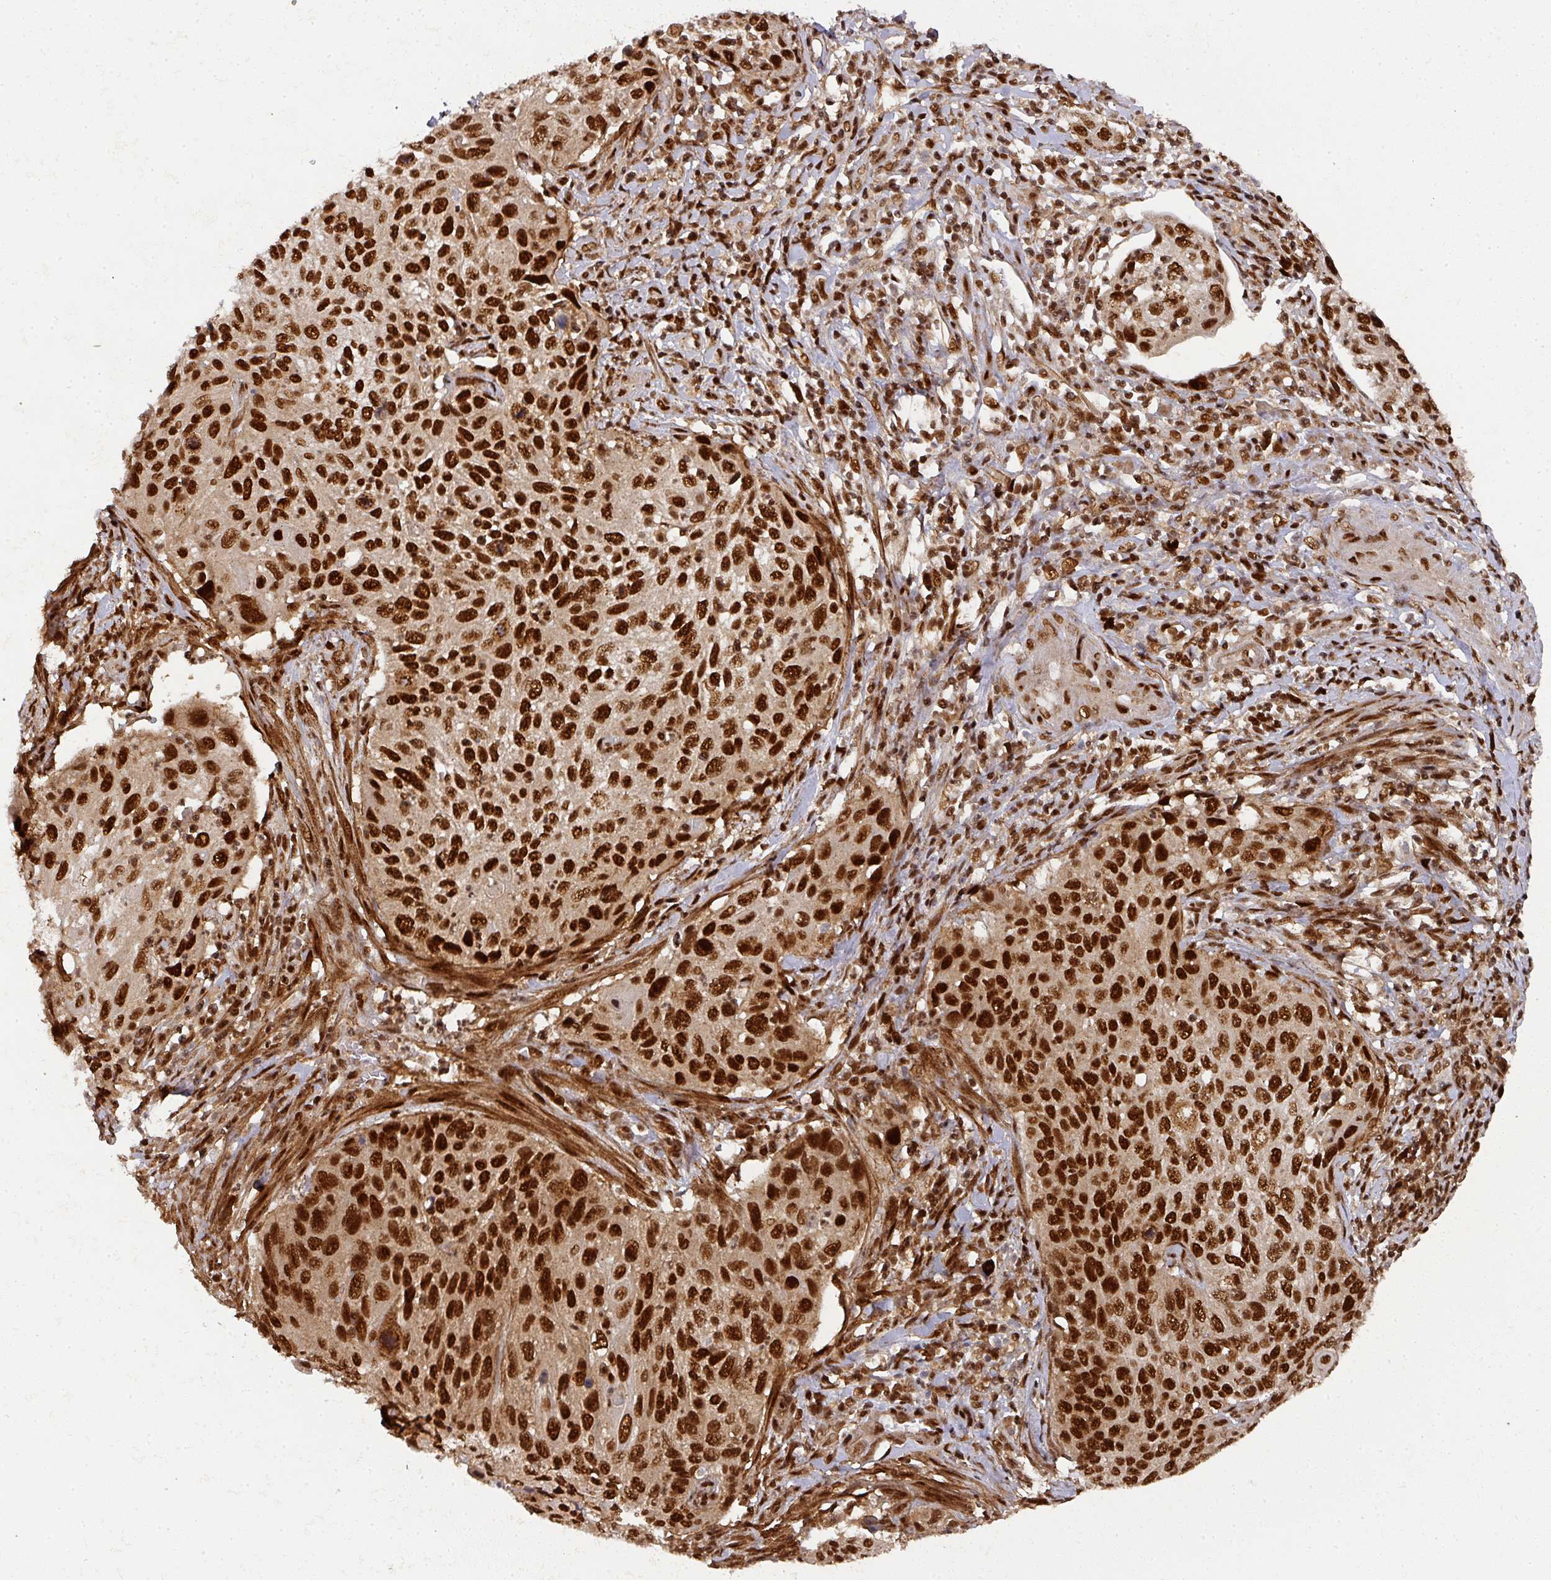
{"staining": {"intensity": "strong", "quantity": ">75%", "location": "nuclear"}, "tissue": "cervical cancer", "cell_type": "Tumor cells", "image_type": "cancer", "snomed": [{"axis": "morphology", "description": "Squamous cell carcinoma, NOS"}, {"axis": "topography", "description": "Cervix"}], "caption": "Human cervical squamous cell carcinoma stained for a protein (brown) displays strong nuclear positive expression in approximately >75% of tumor cells.", "gene": "DIDO1", "patient": {"sex": "female", "age": 70}}